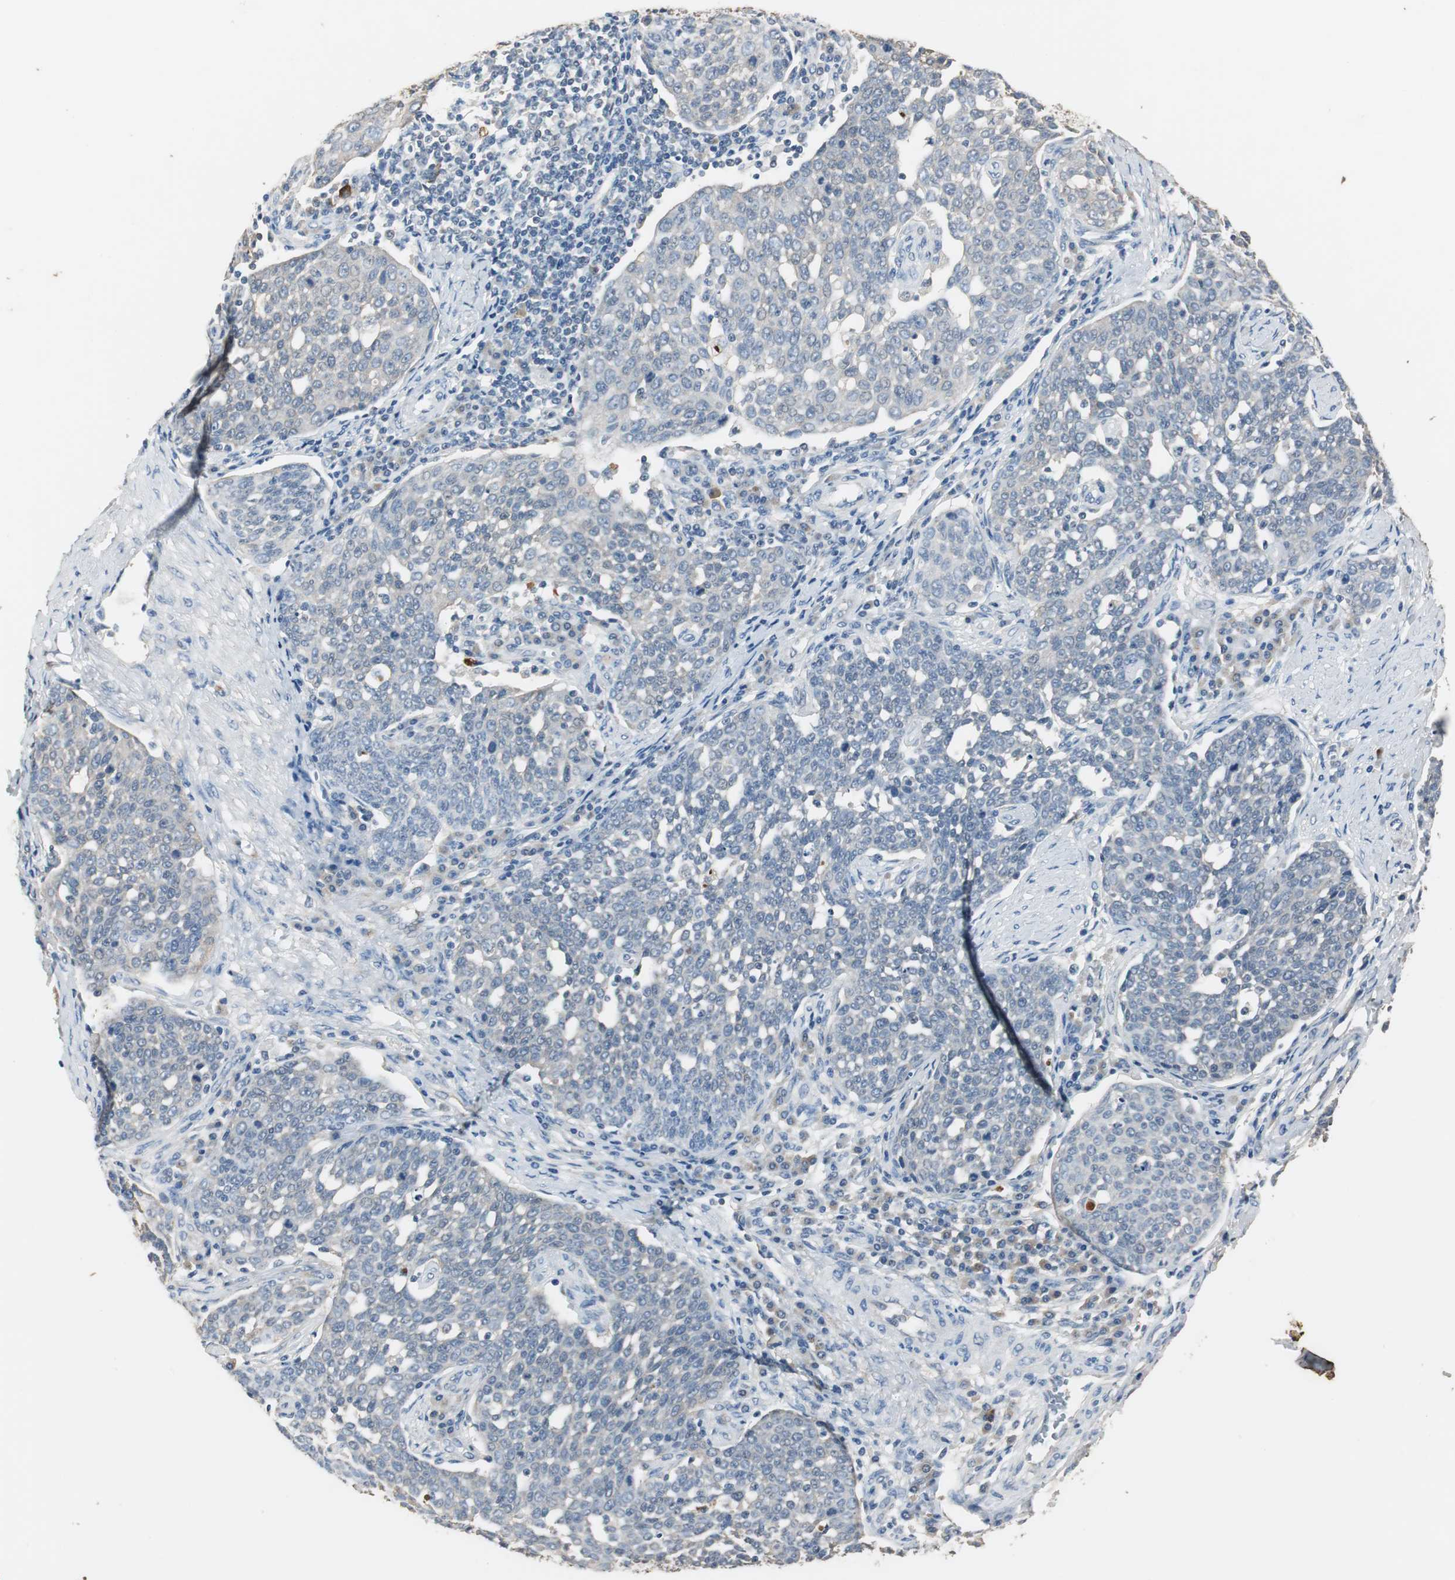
{"staining": {"intensity": "weak", "quantity": "<25%", "location": "cytoplasmic/membranous"}, "tissue": "cervical cancer", "cell_type": "Tumor cells", "image_type": "cancer", "snomed": [{"axis": "morphology", "description": "Squamous cell carcinoma, NOS"}, {"axis": "topography", "description": "Cervix"}], "caption": "The immunohistochemistry histopathology image has no significant expression in tumor cells of cervical cancer tissue. The staining is performed using DAB (3,3'-diaminobenzidine) brown chromogen with nuclei counter-stained in using hematoxylin.", "gene": "PTPRN2", "patient": {"sex": "female", "age": 34}}